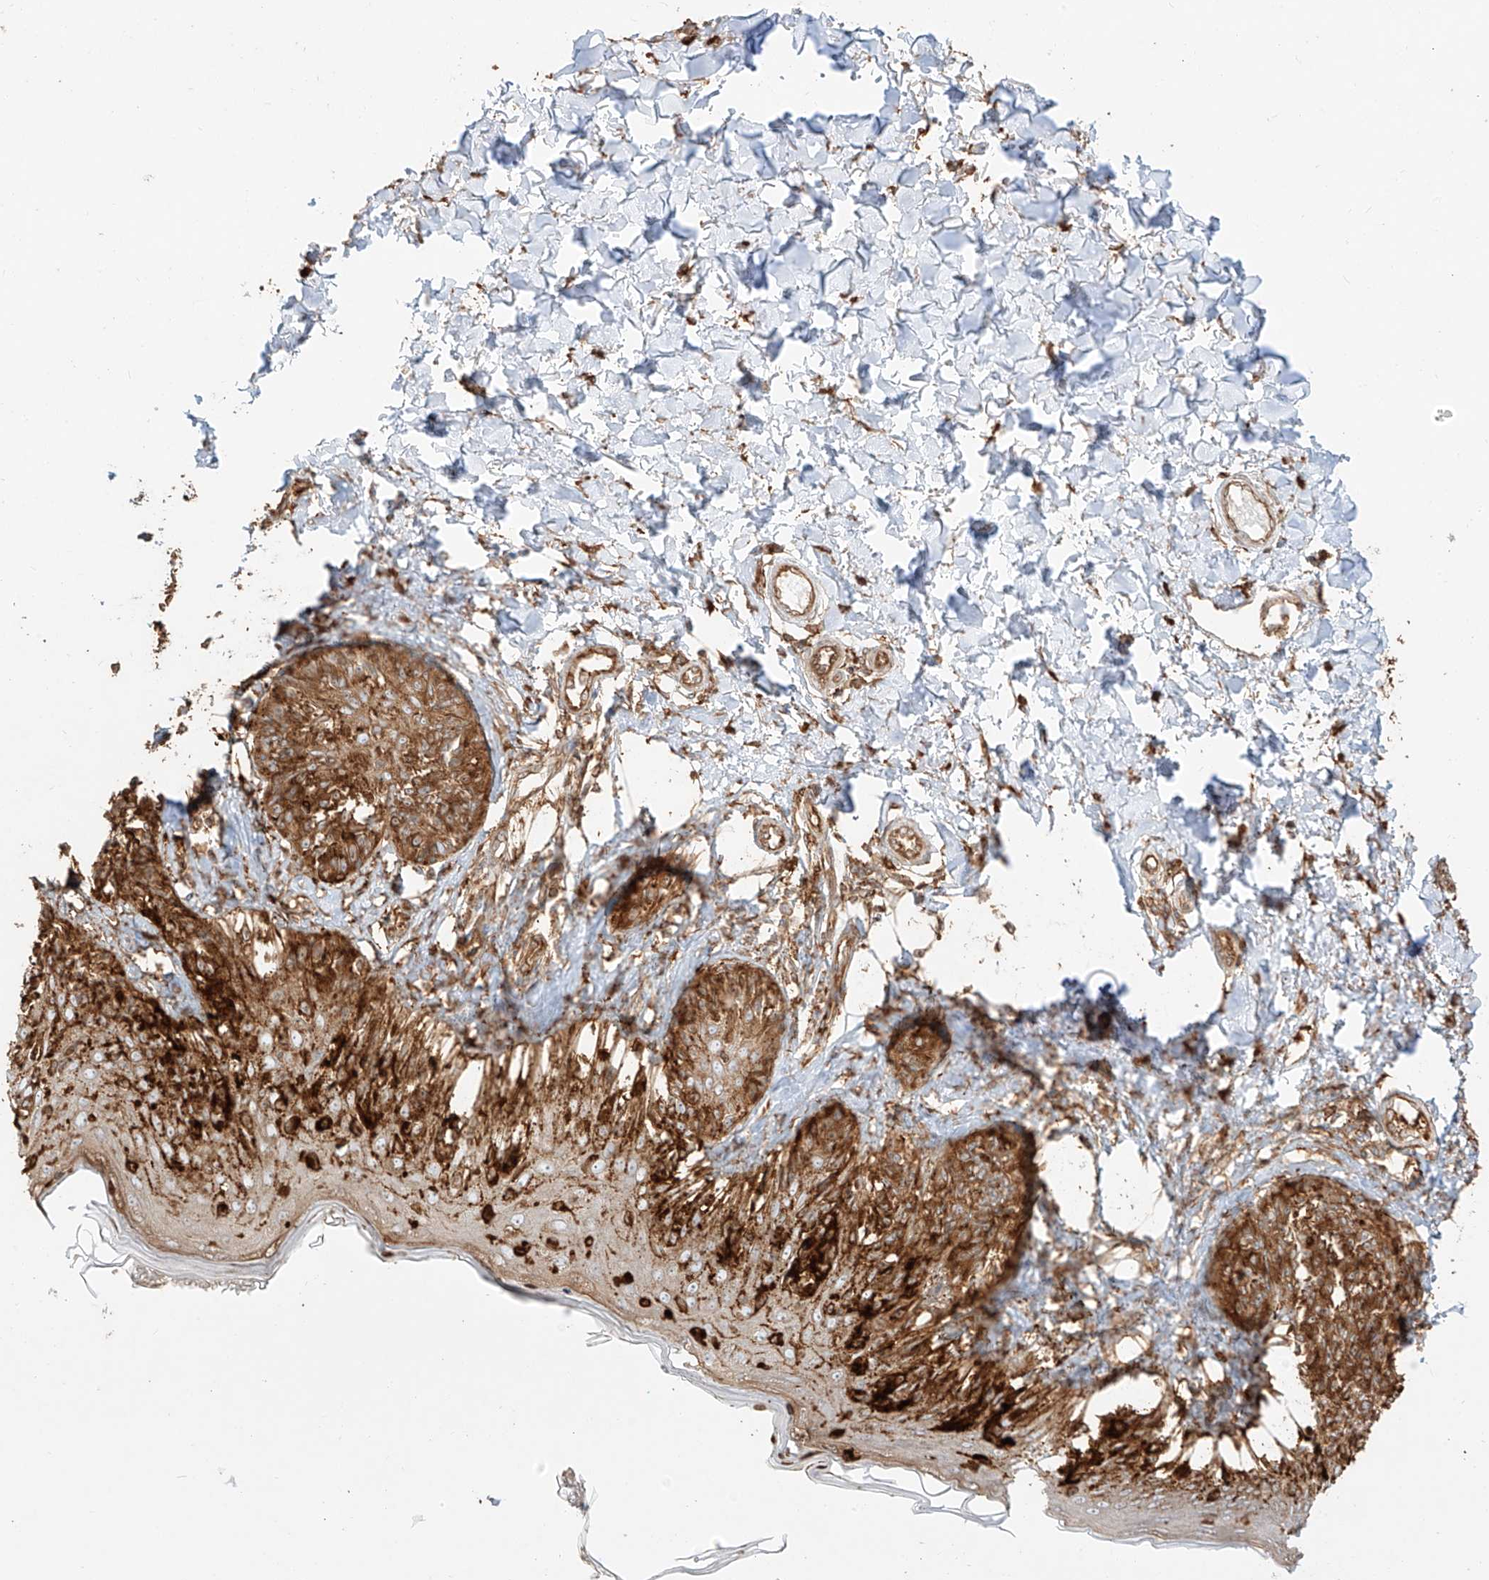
{"staining": {"intensity": "moderate", "quantity": ">75%", "location": "cytoplasmic/membranous"}, "tissue": "melanoma", "cell_type": "Tumor cells", "image_type": "cancer", "snomed": [{"axis": "morphology", "description": "Malignant melanoma, NOS"}, {"axis": "topography", "description": "Skin"}], "caption": "IHC histopathology image of human melanoma stained for a protein (brown), which reveals medium levels of moderate cytoplasmic/membranous staining in about >75% of tumor cells.", "gene": "SNX9", "patient": {"sex": "male", "age": 53}}